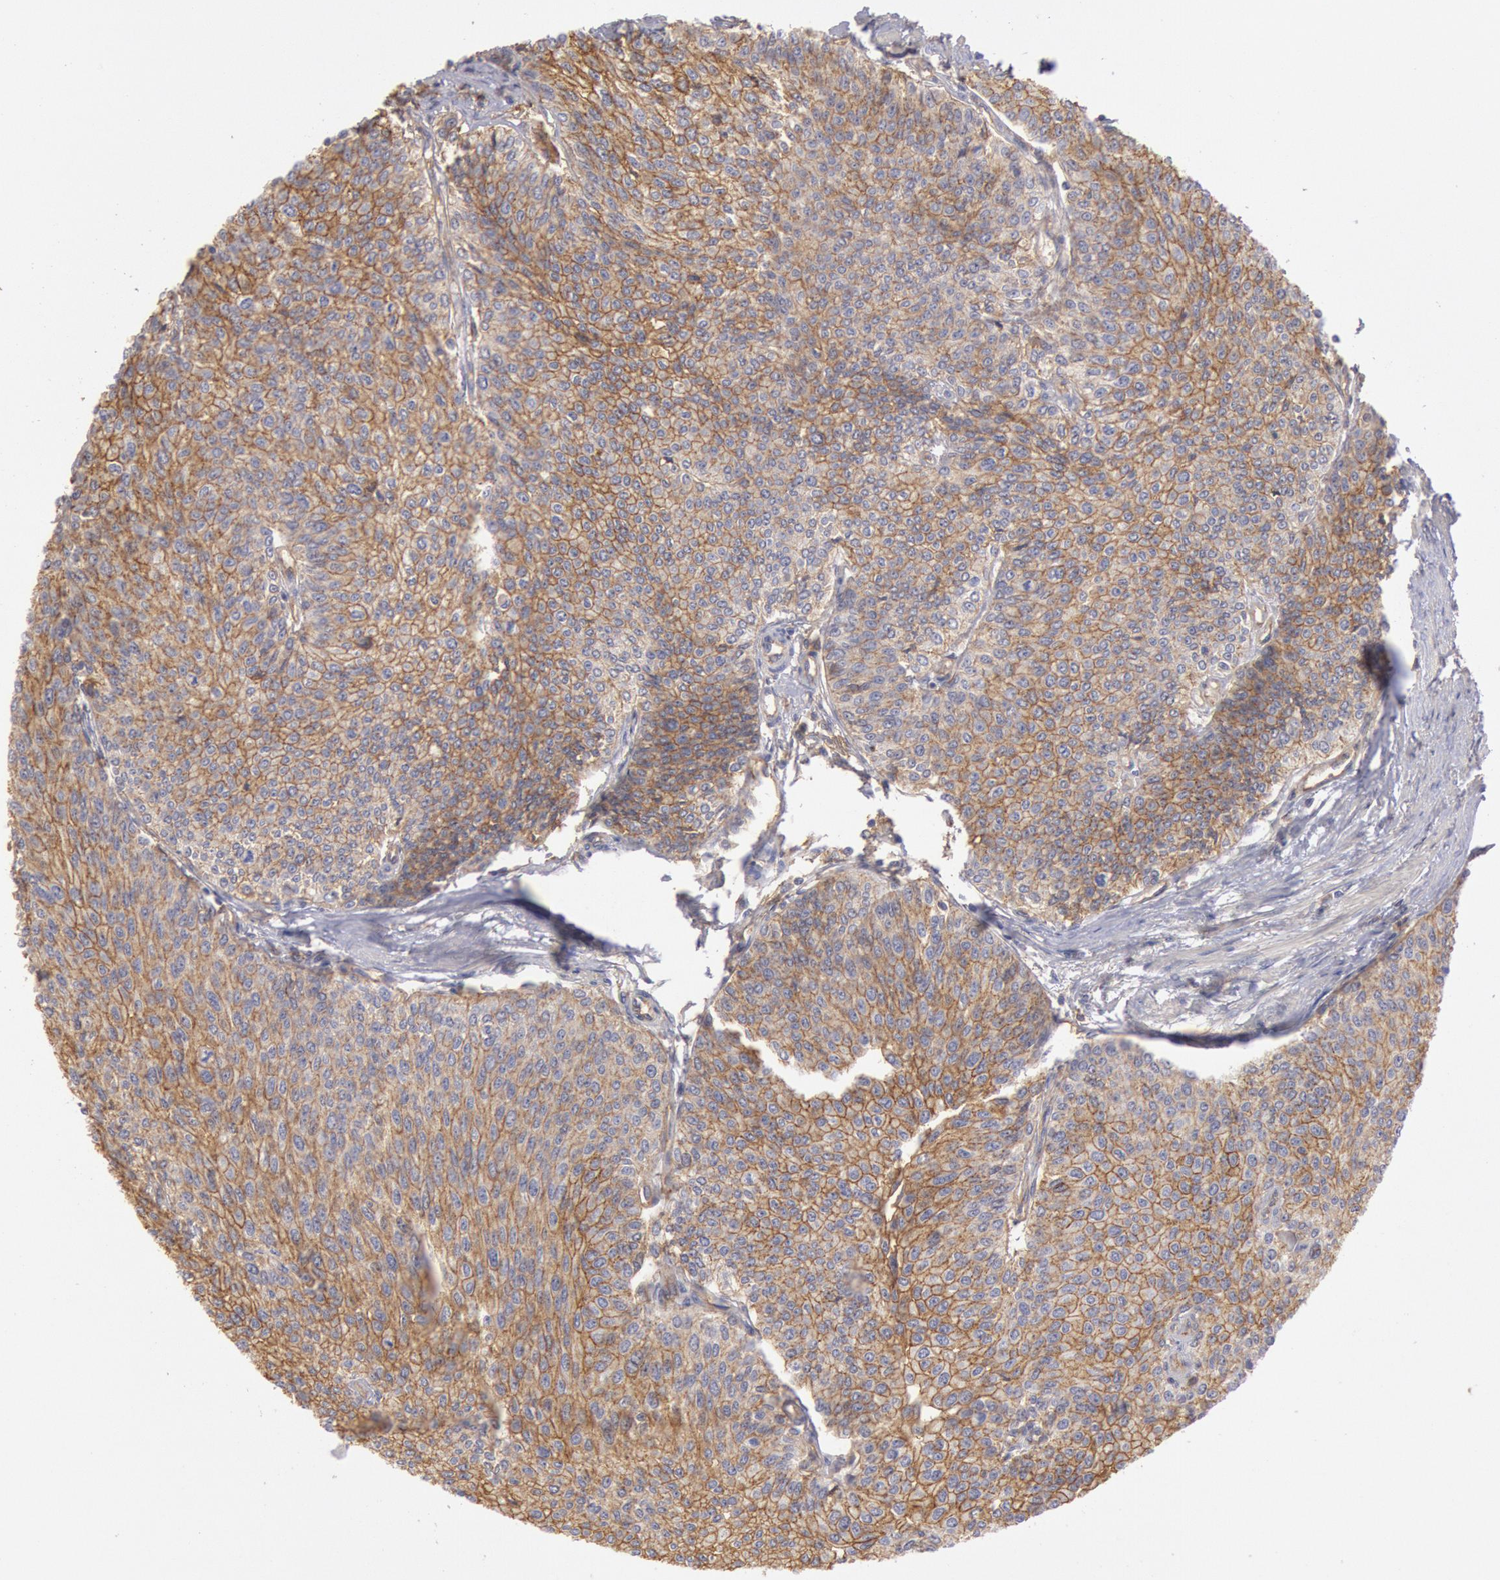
{"staining": {"intensity": "moderate", "quantity": ">75%", "location": "cytoplasmic/membranous"}, "tissue": "urothelial cancer", "cell_type": "Tumor cells", "image_type": "cancer", "snomed": [{"axis": "morphology", "description": "Urothelial carcinoma, Low grade"}, {"axis": "topography", "description": "Urinary bladder"}], "caption": "Urothelial cancer tissue reveals moderate cytoplasmic/membranous staining in about >75% of tumor cells, visualized by immunohistochemistry.", "gene": "SNAP23", "patient": {"sex": "female", "age": 73}}